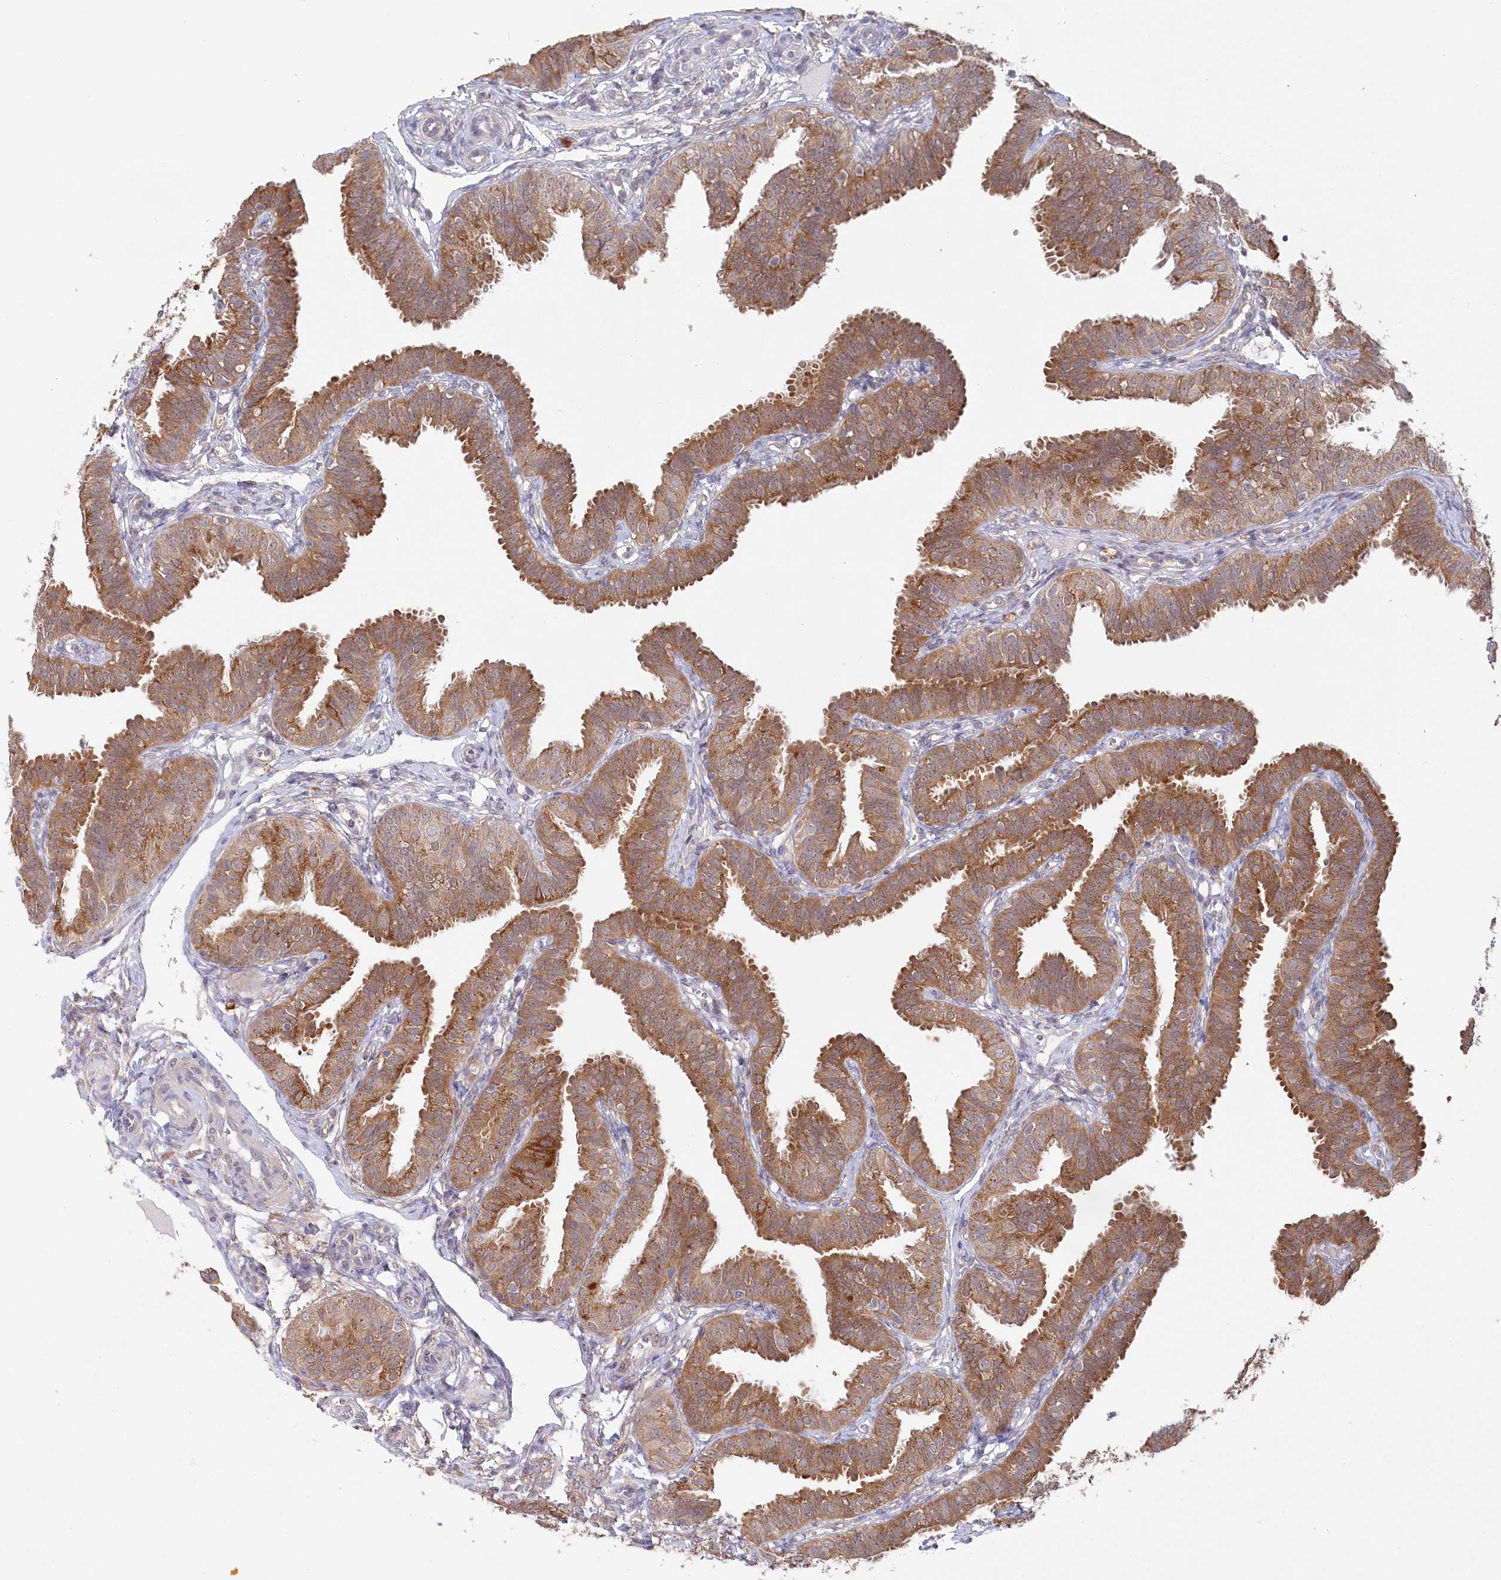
{"staining": {"intensity": "moderate", "quantity": "25%-75%", "location": "cytoplasmic/membranous"}, "tissue": "fallopian tube", "cell_type": "Glandular cells", "image_type": "normal", "snomed": [{"axis": "morphology", "description": "Normal tissue, NOS"}, {"axis": "topography", "description": "Fallopian tube"}], "caption": "Glandular cells exhibit medium levels of moderate cytoplasmic/membranous expression in about 25%-75% of cells in normal fallopian tube. (brown staining indicates protein expression, while blue staining denotes nuclei).", "gene": "AAMDC", "patient": {"sex": "female", "age": 35}}